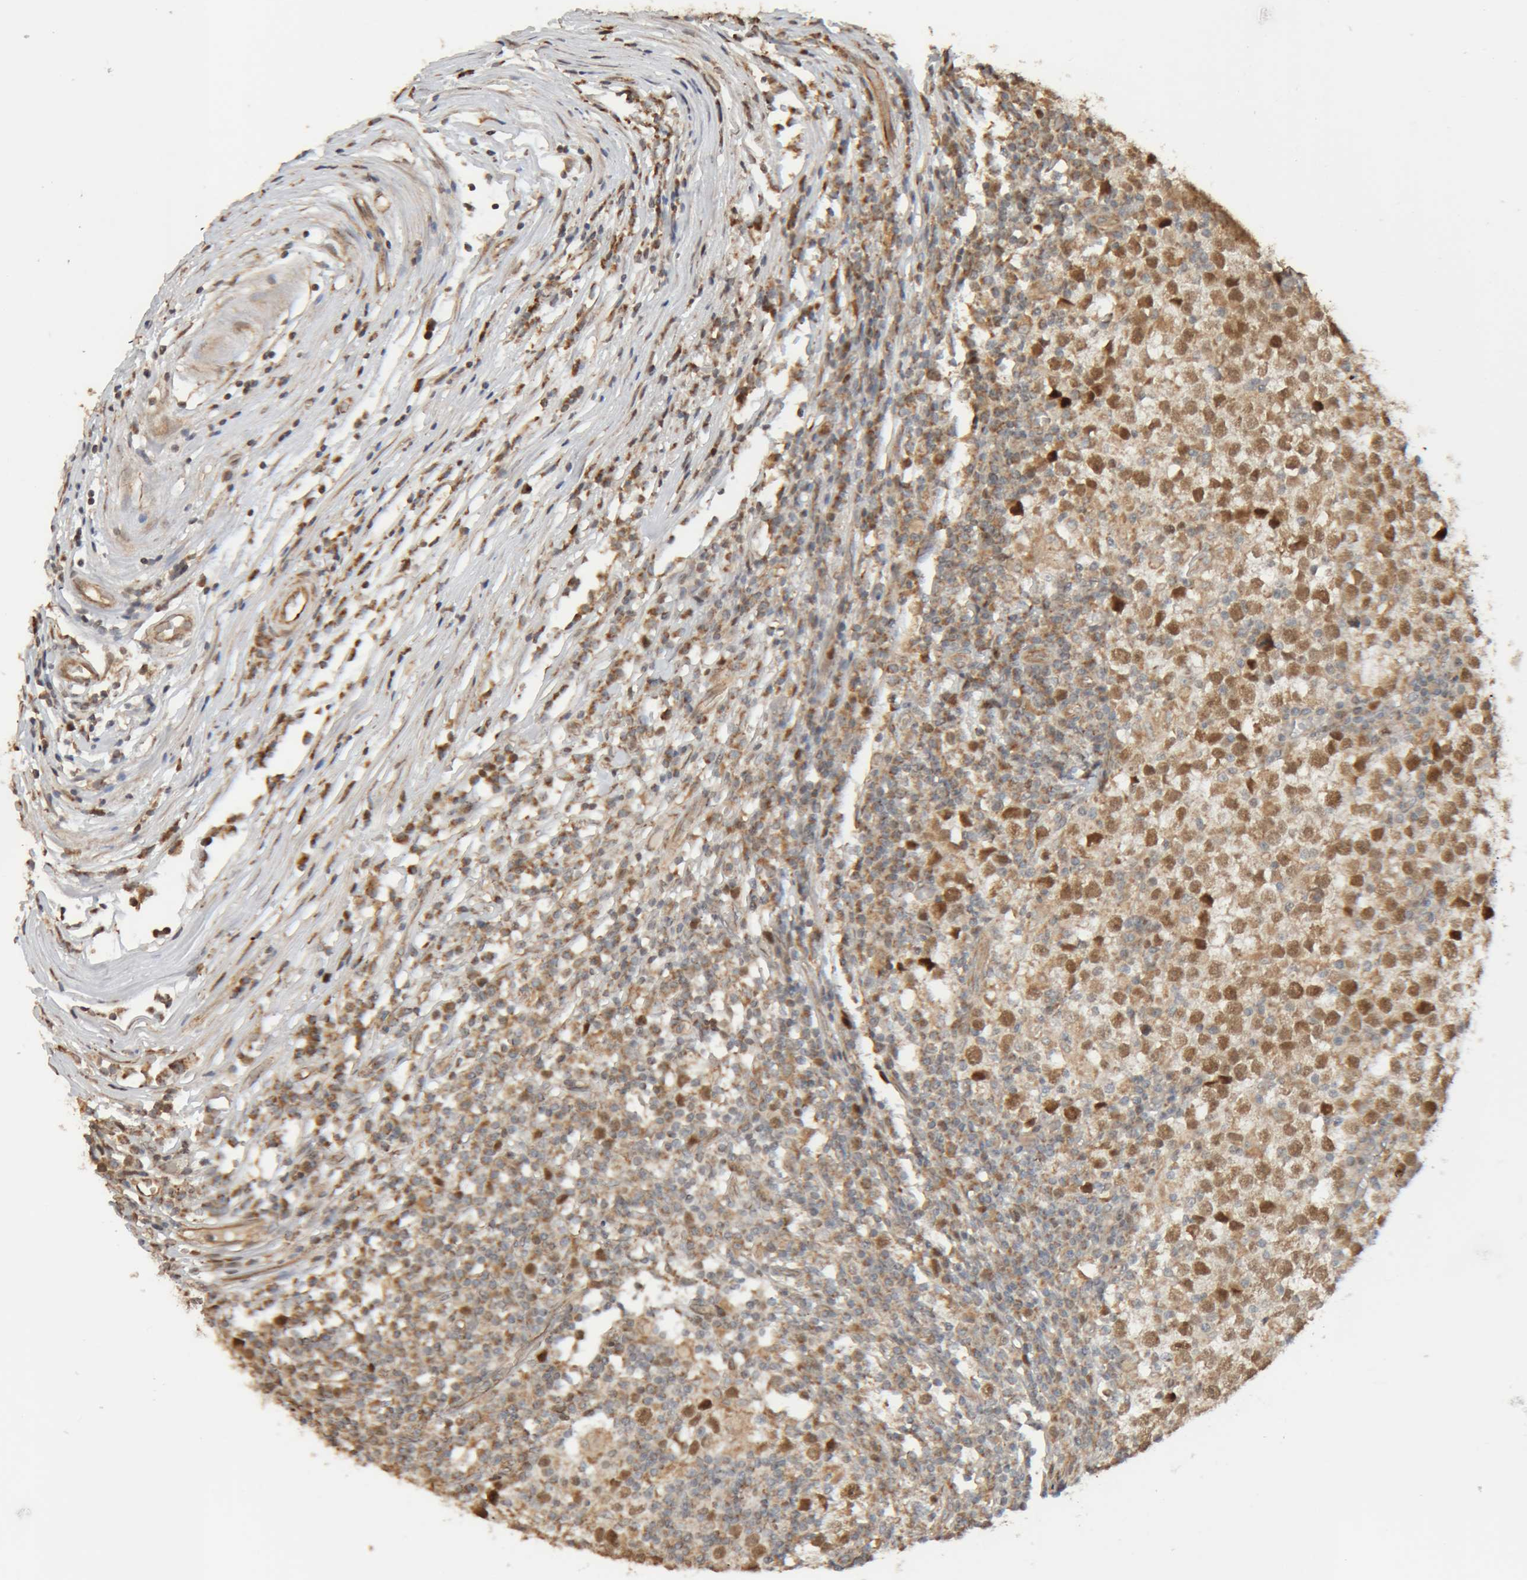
{"staining": {"intensity": "moderate", "quantity": ">75%", "location": "nuclear"}, "tissue": "testis cancer", "cell_type": "Tumor cells", "image_type": "cancer", "snomed": [{"axis": "morphology", "description": "Seminoma, NOS"}, {"axis": "topography", "description": "Testis"}], "caption": "Immunohistochemistry (IHC) micrograph of neoplastic tissue: testis seminoma stained using IHC shows medium levels of moderate protein expression localized specifically in the nuclear of tumor cells, appearing as a nuclear brown color.", "gene": "GINS4", "patient": {"sex": "male", "age": 65}}